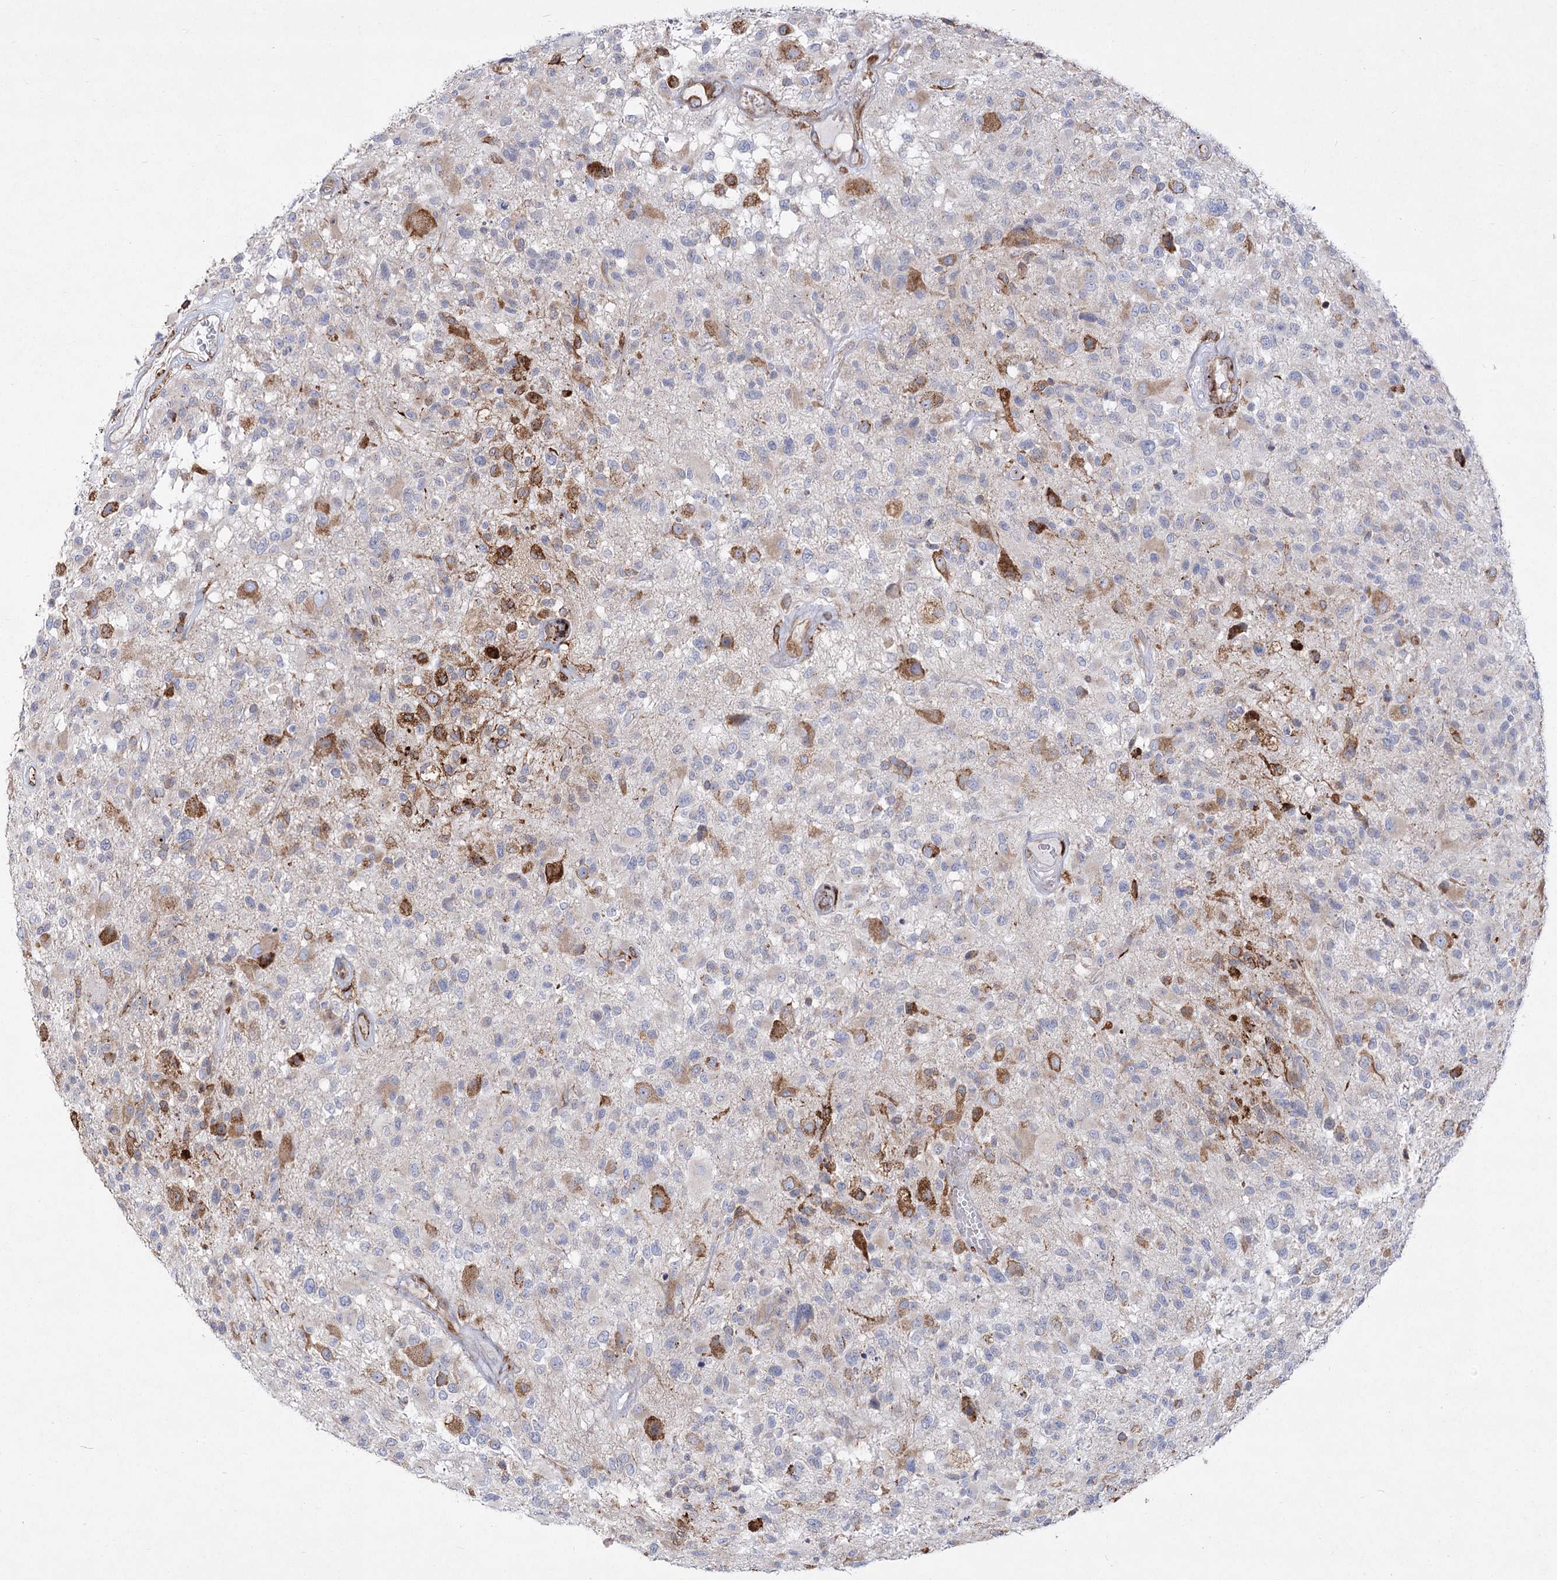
{"staining": {"intensity": "negative", "quantity": "none", "location": "none"}, "tissue": "glioma", "cell_type": "Tumor cells", "image_type": "cancer", "snomed": [{"axis": "morphology", "description": "Glioma, malignant, High grade"}, {"axis": "morphology", "description": "Glioblastoma, NOS"}, {"axis": "topography", "description": "Brain"}], "caption": "Human malignant glioma (high-grade) stained for a protein using IHC displays no expression in tumor cells.", "gene": "NHLRC2", "patient": {"sex": "male", "age": 60}}